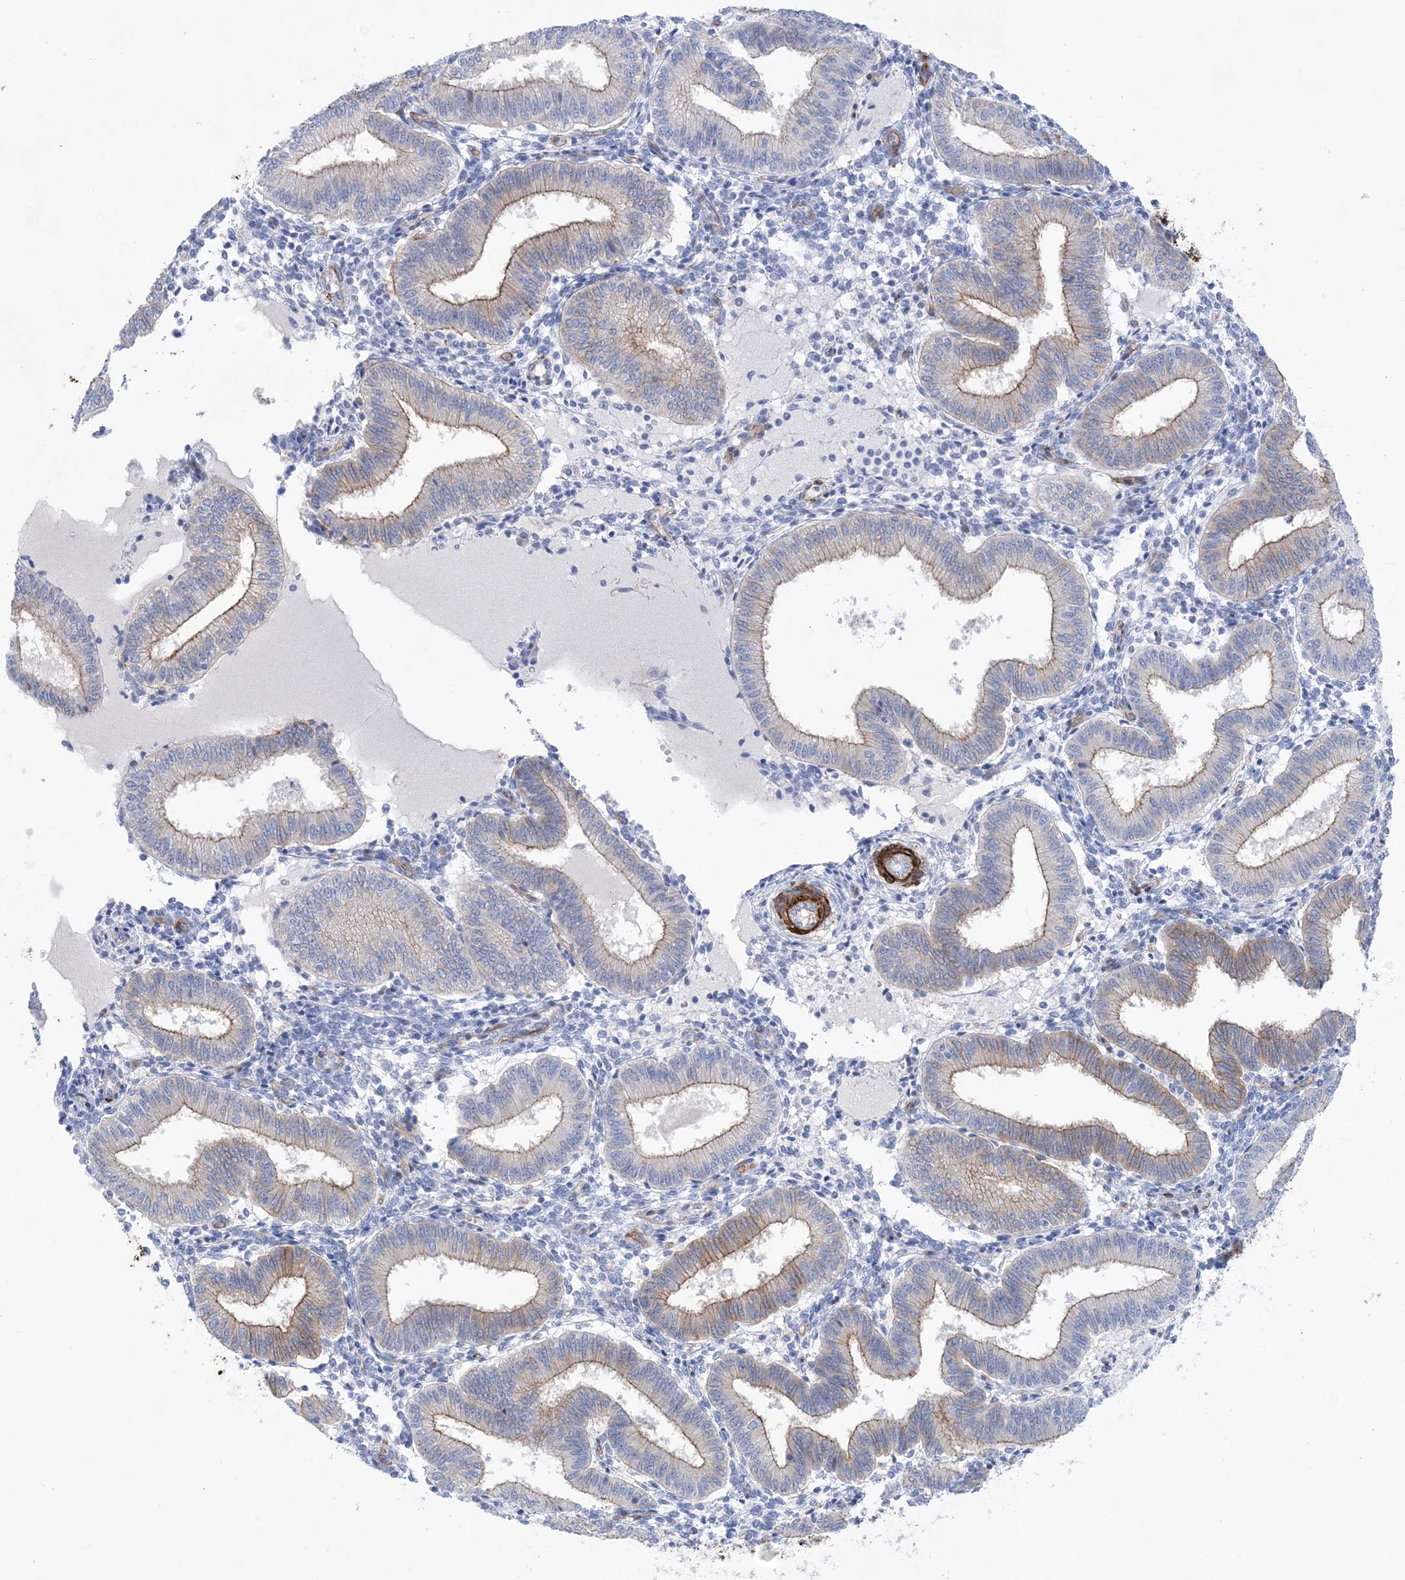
{"staining": {"intensity": "negative", "quantity": "none", "location": "none"}, "tissue": "endometrium", "cell_type": "Cells in endometrial stroma", "image_type": "normal", "snomed": [{"axis": "morphology", "description": "Normal tissue, NOS"}, {"axis": "topography", "description": "Endometrium"}], "caption": "This is a photomicrograph of immunohistochemistry (IHC) staining of benign endometrium, which shows no positivity in cells in endometrial stroma.", "gene": "SHANK1", "patient": {"sex": "female", "age": 39}}